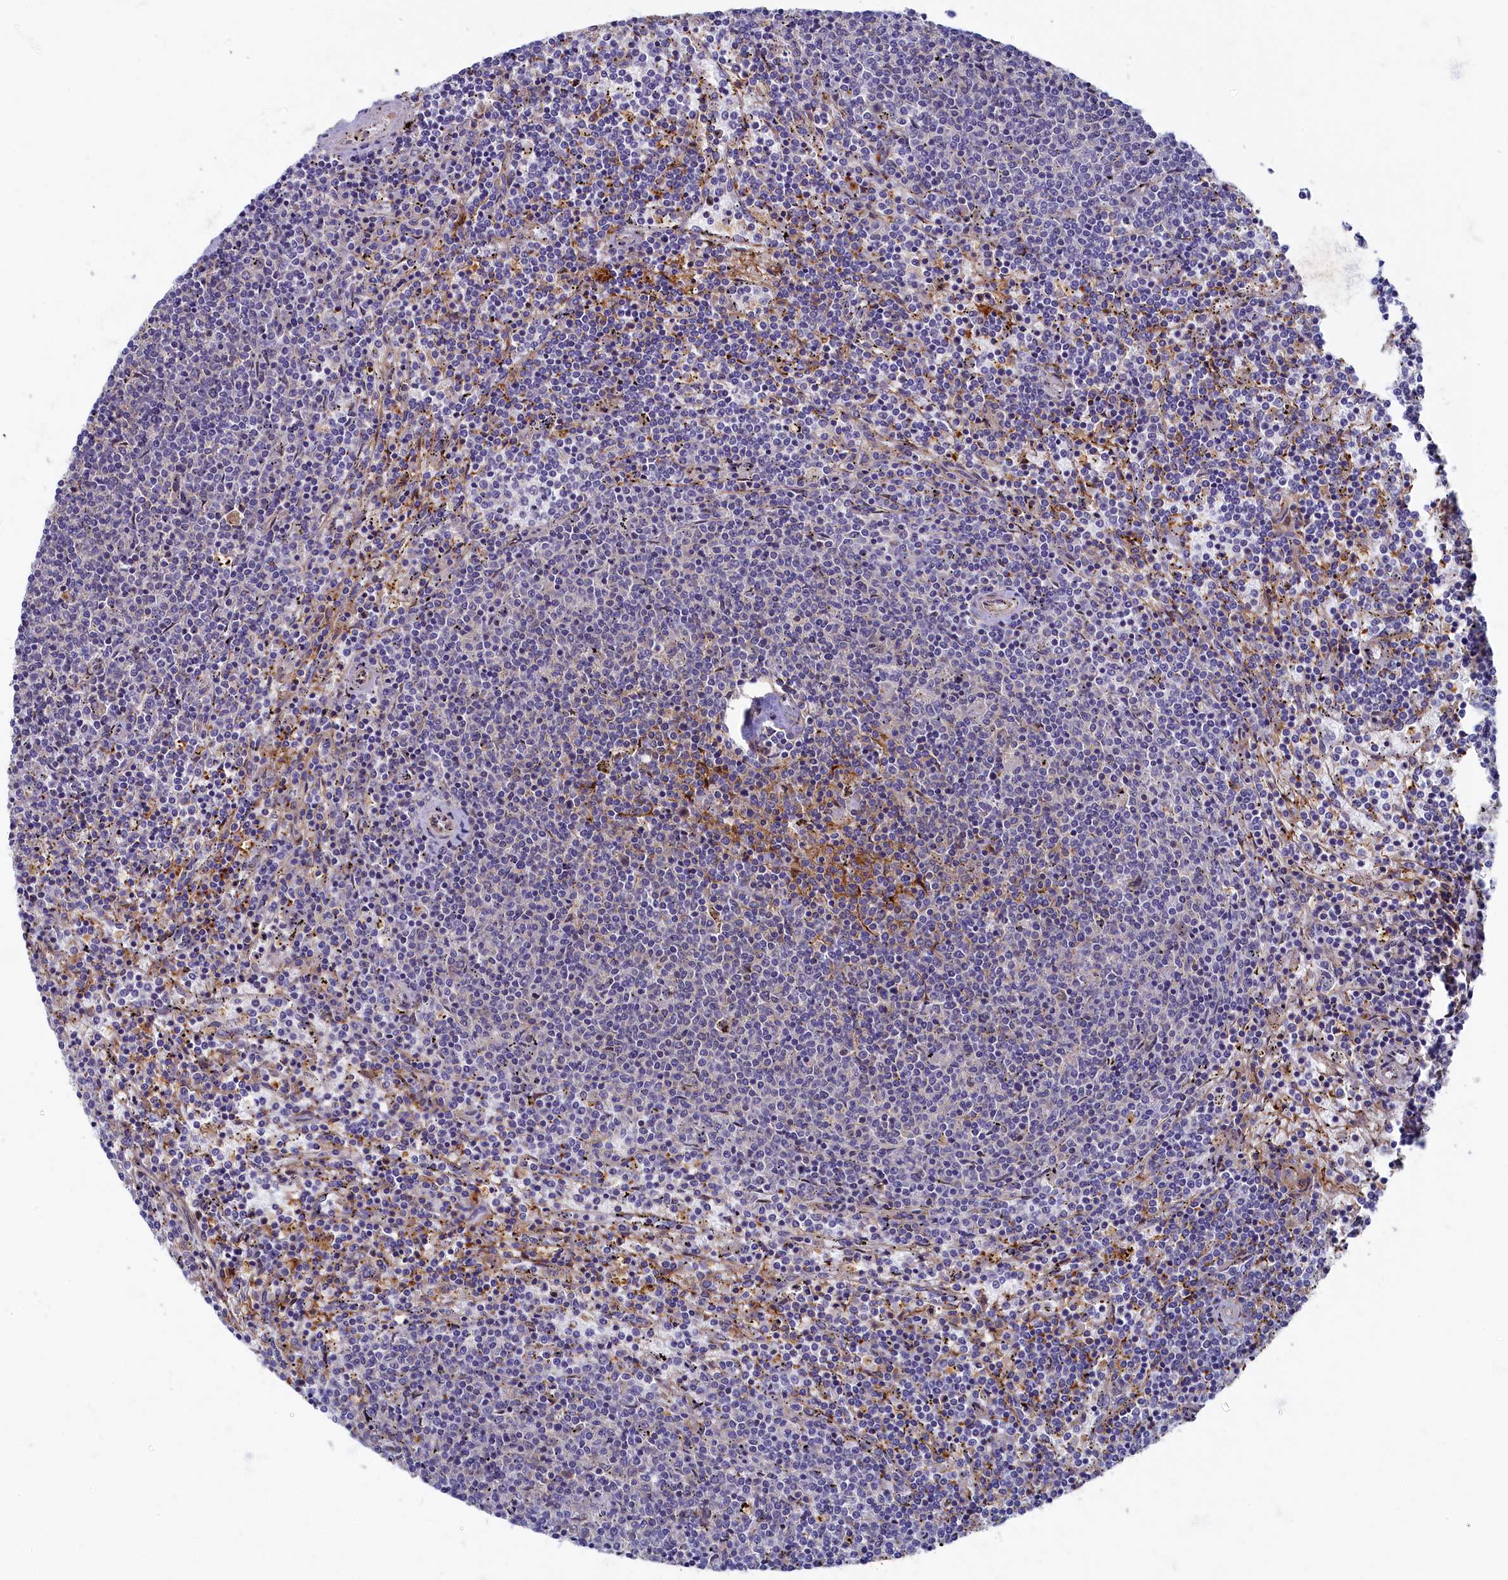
{"staining": {"intensity": "negative", "quantity": "none", "location": "none"}, "tissue": "lymphoma", "cell_type": "Tumor cells", "image_type": "cancer", "snomed": [{"axis": "morphology", "description": "Malignant lymphoma, non-Hodgkin's type, Low grade"}, {"axis": "topography", "description": "Spleen"}], "caption": "The immunohistochemistry photomicrograph has no significant expression in tumor cells of lymphoma tissue.", "gene": "PSMG2", "patient": {"sex": "female", "age": 50}}